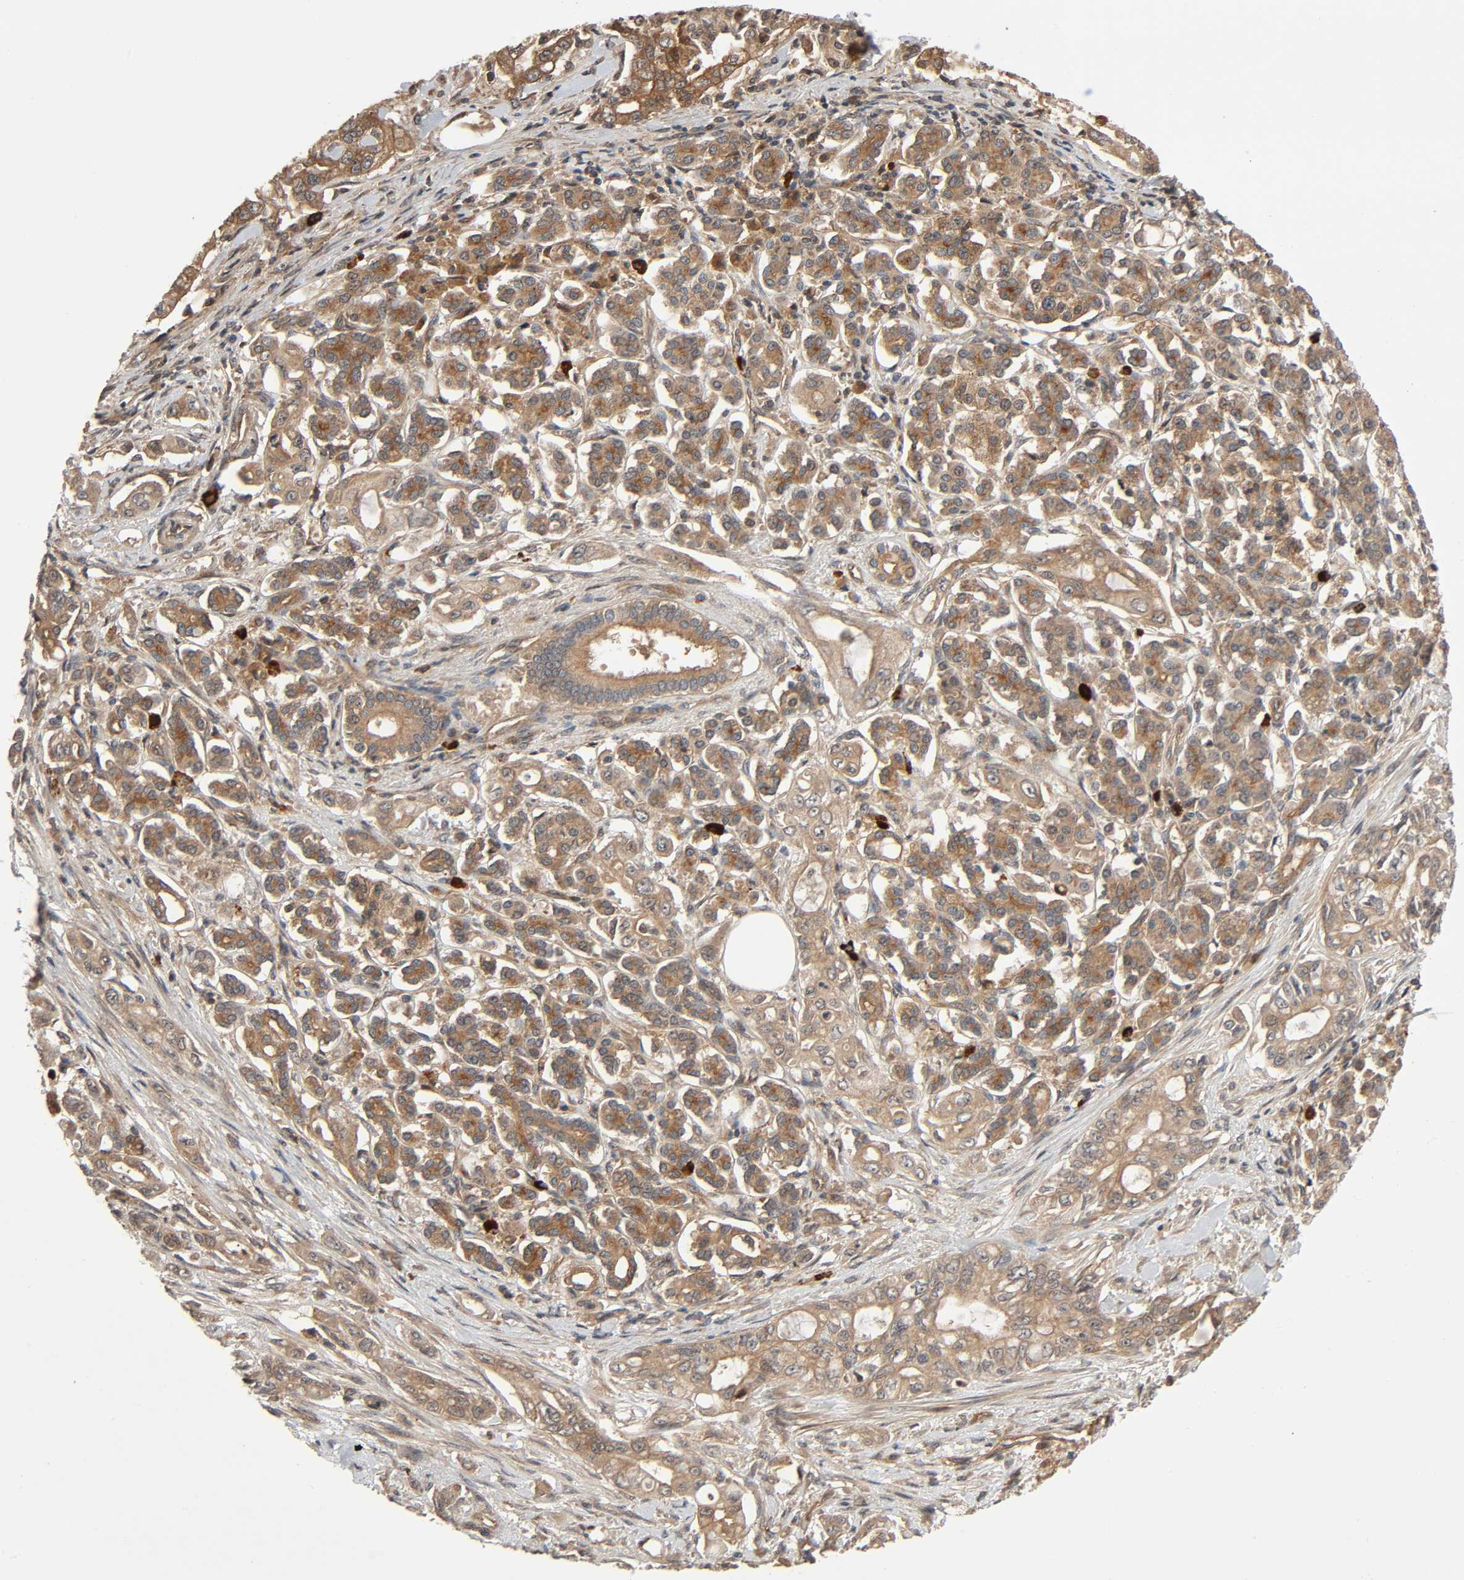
{"staining": {"intensity": "moderate", "quantity": ">75%", "location": "cytoplasmic/membranous"}, "tissue": "pancreatic cancer", "cell_type": "Tumor cells", "image_type": "cancer", "snomed": [{"axis": "morphology", "description": "Normal tissue, NOS"}, {"axis": "topography", "description": "Pancreas"}], "caption": "Pancreatic cancer was stained to show a protein in brown. There is medium levels of moderate cytoplasmic/membranous staining in about >75% of tumor cells.", "gene": "PPP2R1B", "patient": {"sex": "male", "age": 42}}